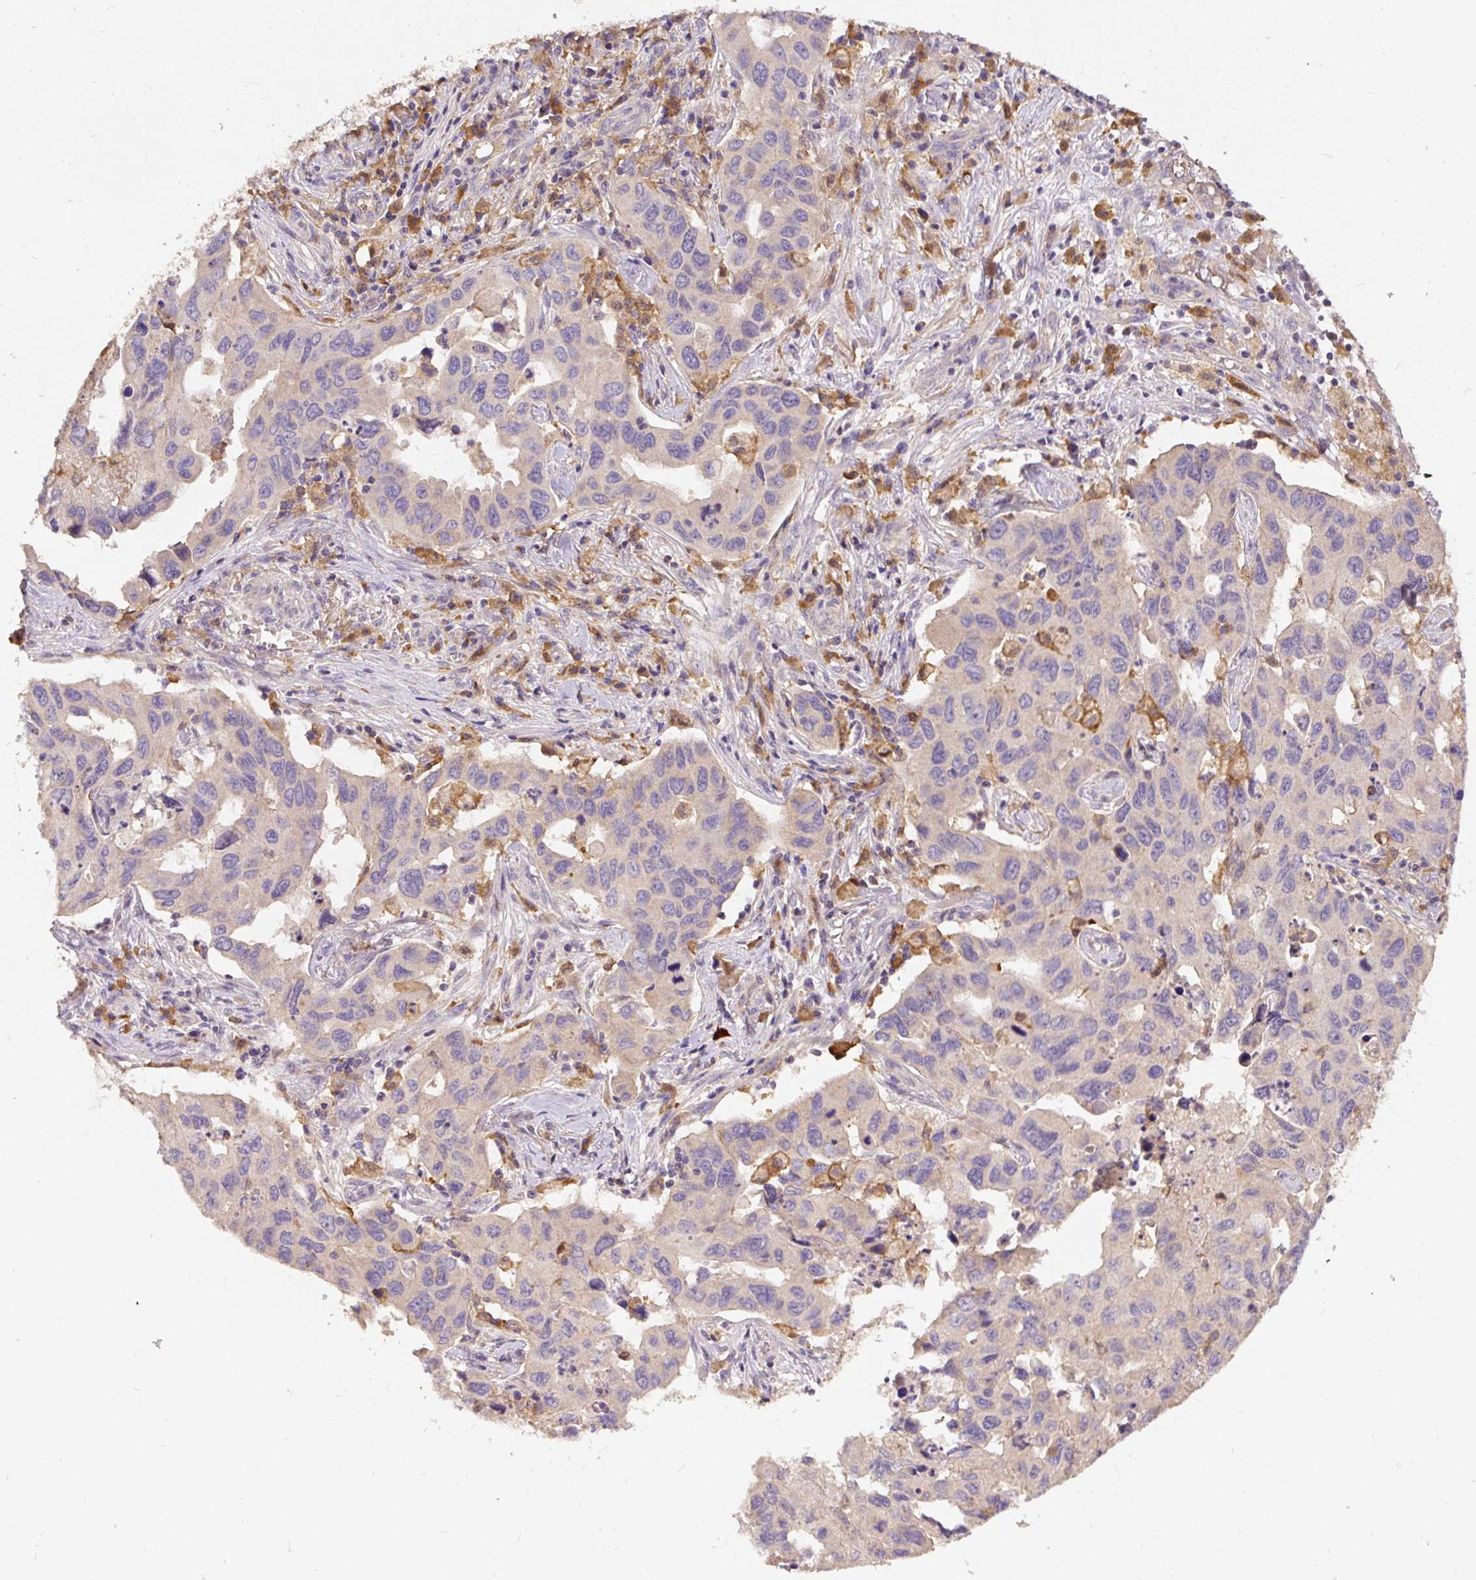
{"staining": {"intensity": "negative", "quantity": "none", "location": "none"}, "tissue": "lung cancer", "cell_type": "Tumor cells", "image_type": "cancer", "snomed": [{"axis": "morphology", "description": "Adenocarcinoma, NOS"}, {"axis": "topography", "description": "Lung"}], "caption": "Lung cancer was stained to show a protein in brown. There is no significant staining in tumor cells.", "gene": "DAPK1", "patient": {"sex": "male", "age": 64}}